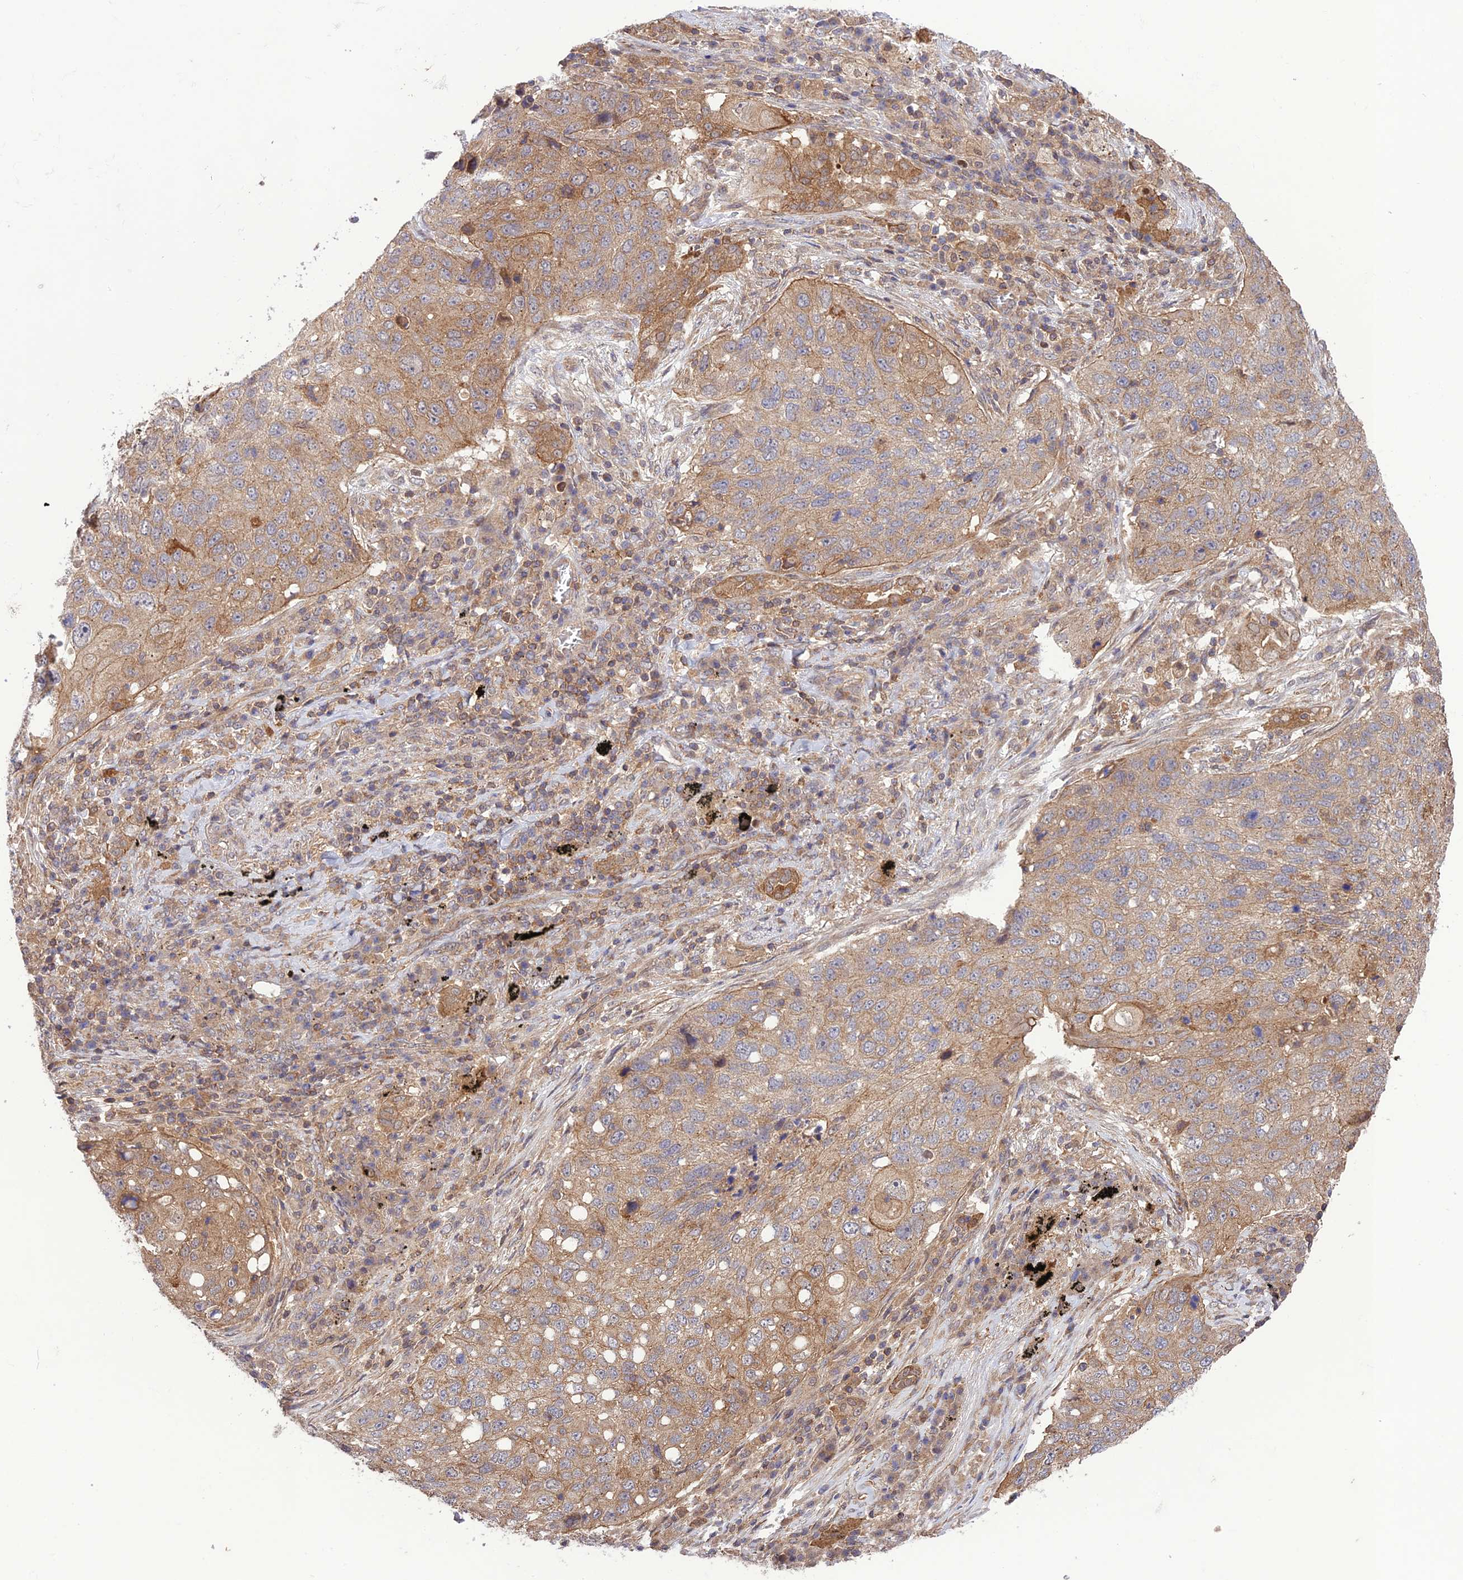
{"staining": {"intensity": "moderate", "quantity": "25%-75%", "location": "cytoplasmic/membranous"}, "tissue": "lung cancer", "cell_type": "Tumor cells", "image_type": "cancer", "snomed": [{"axis": "morphology", "description": "Squamous cell carcinoma, NOS"}, {"axis": "topography", "description": "Lung"}], "caption": "Immunohistochemical staining of lung squamous cell carcinoma shows medium levels of moderate cytoplasmic/membranous protein positivity in approximately 25%-75% of tumor cells. The staining was performed using DAB to visualize the protein expression in brown, while the nuclei were stained in blue with hematoxylin (Magnification: 20x).", "gene": "FCHSD1", "patient": {"sex": "female", "age": 63}}